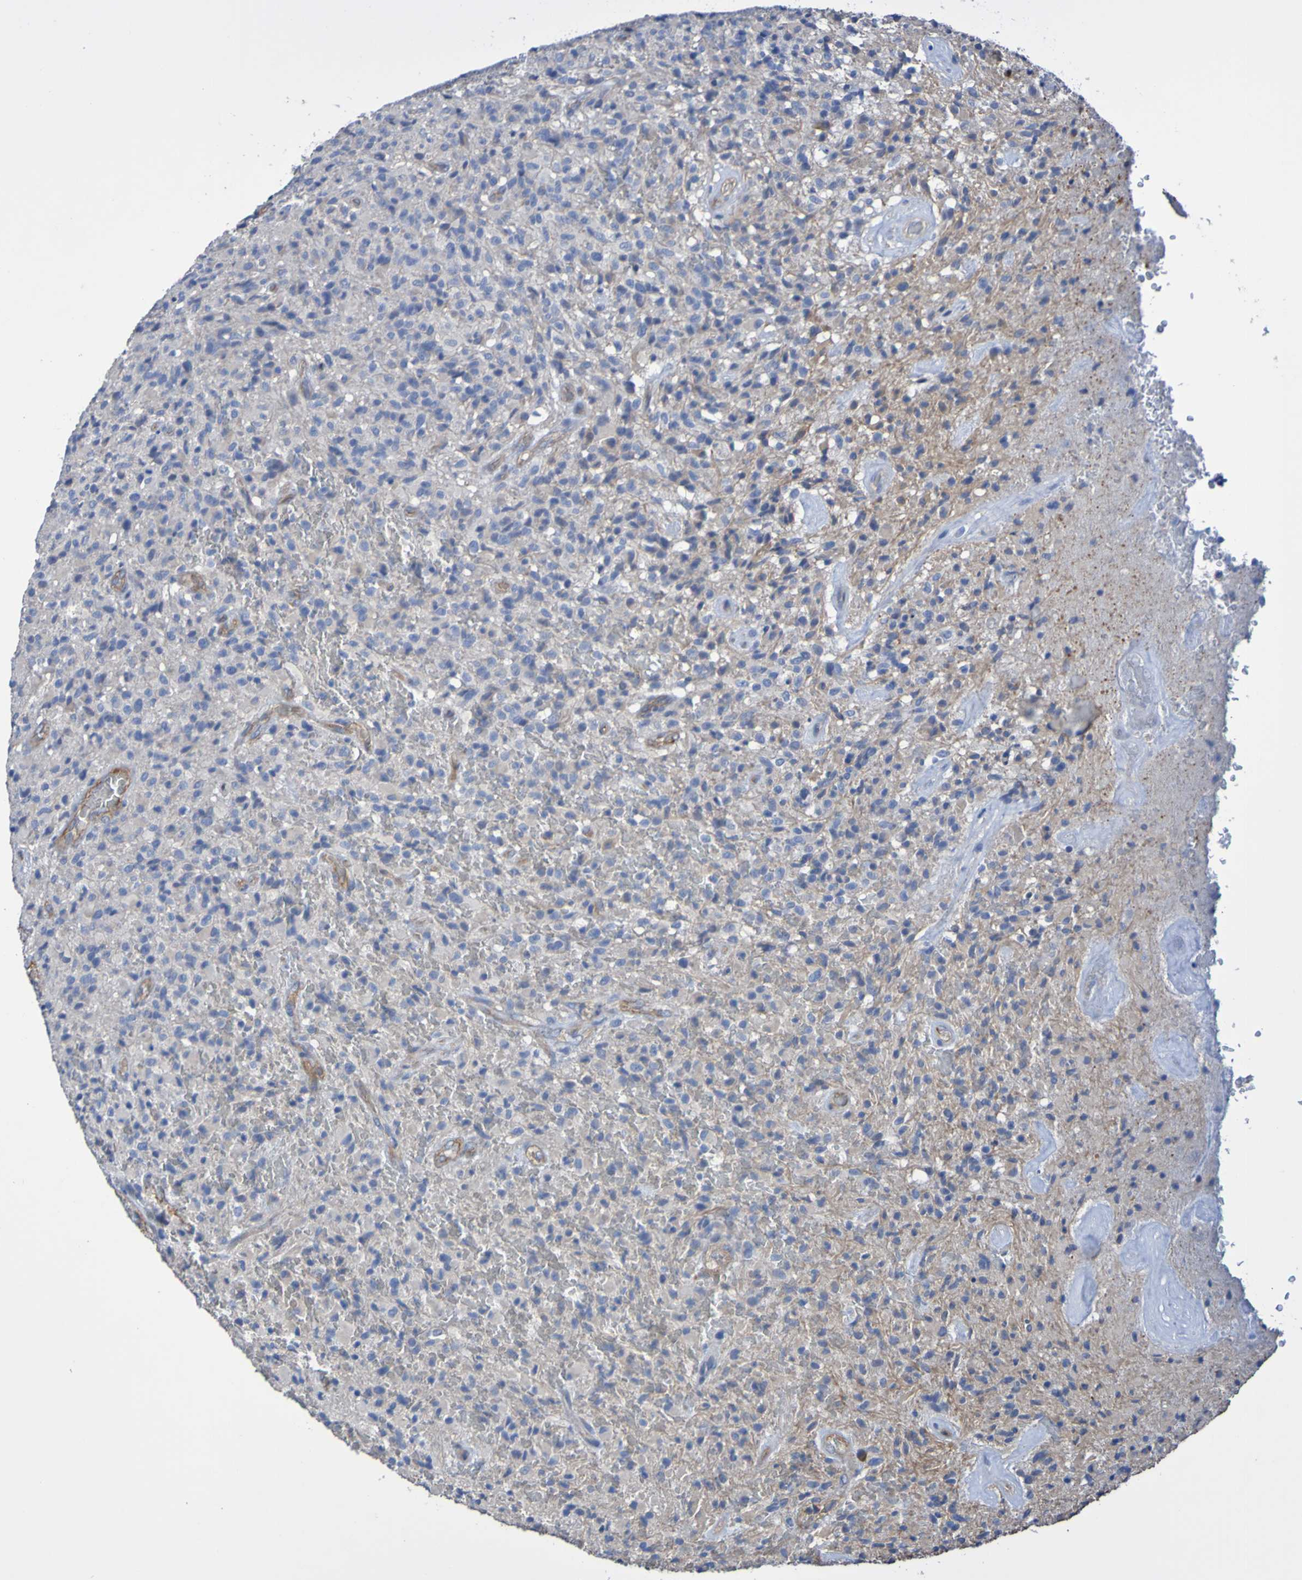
{"staining": {"intensity": "moderate", "quantity": "25%-75%", "location": "cytoplasmic/membranous"}, "tissue": "glioma", "cell_type": "Tumor cells", "image_type": "cancer", "snomed": [{"axis": "morphology", "description": "Glioma, malignant, High grade"}, {"axis": "topography", "description": "Brain"}], "caption": "A photomicrograph of malignant glioma (high-grade) stained for a protein displays moderate cytoplasmic/membranous brown staining in tumor cells. Using DAB (brown) and hematoxylin (blue) stains, captured at high magnification using brightfield microscopy.", "gene": "SRPRB", "patient": {"sex": "male", "age": 71}}